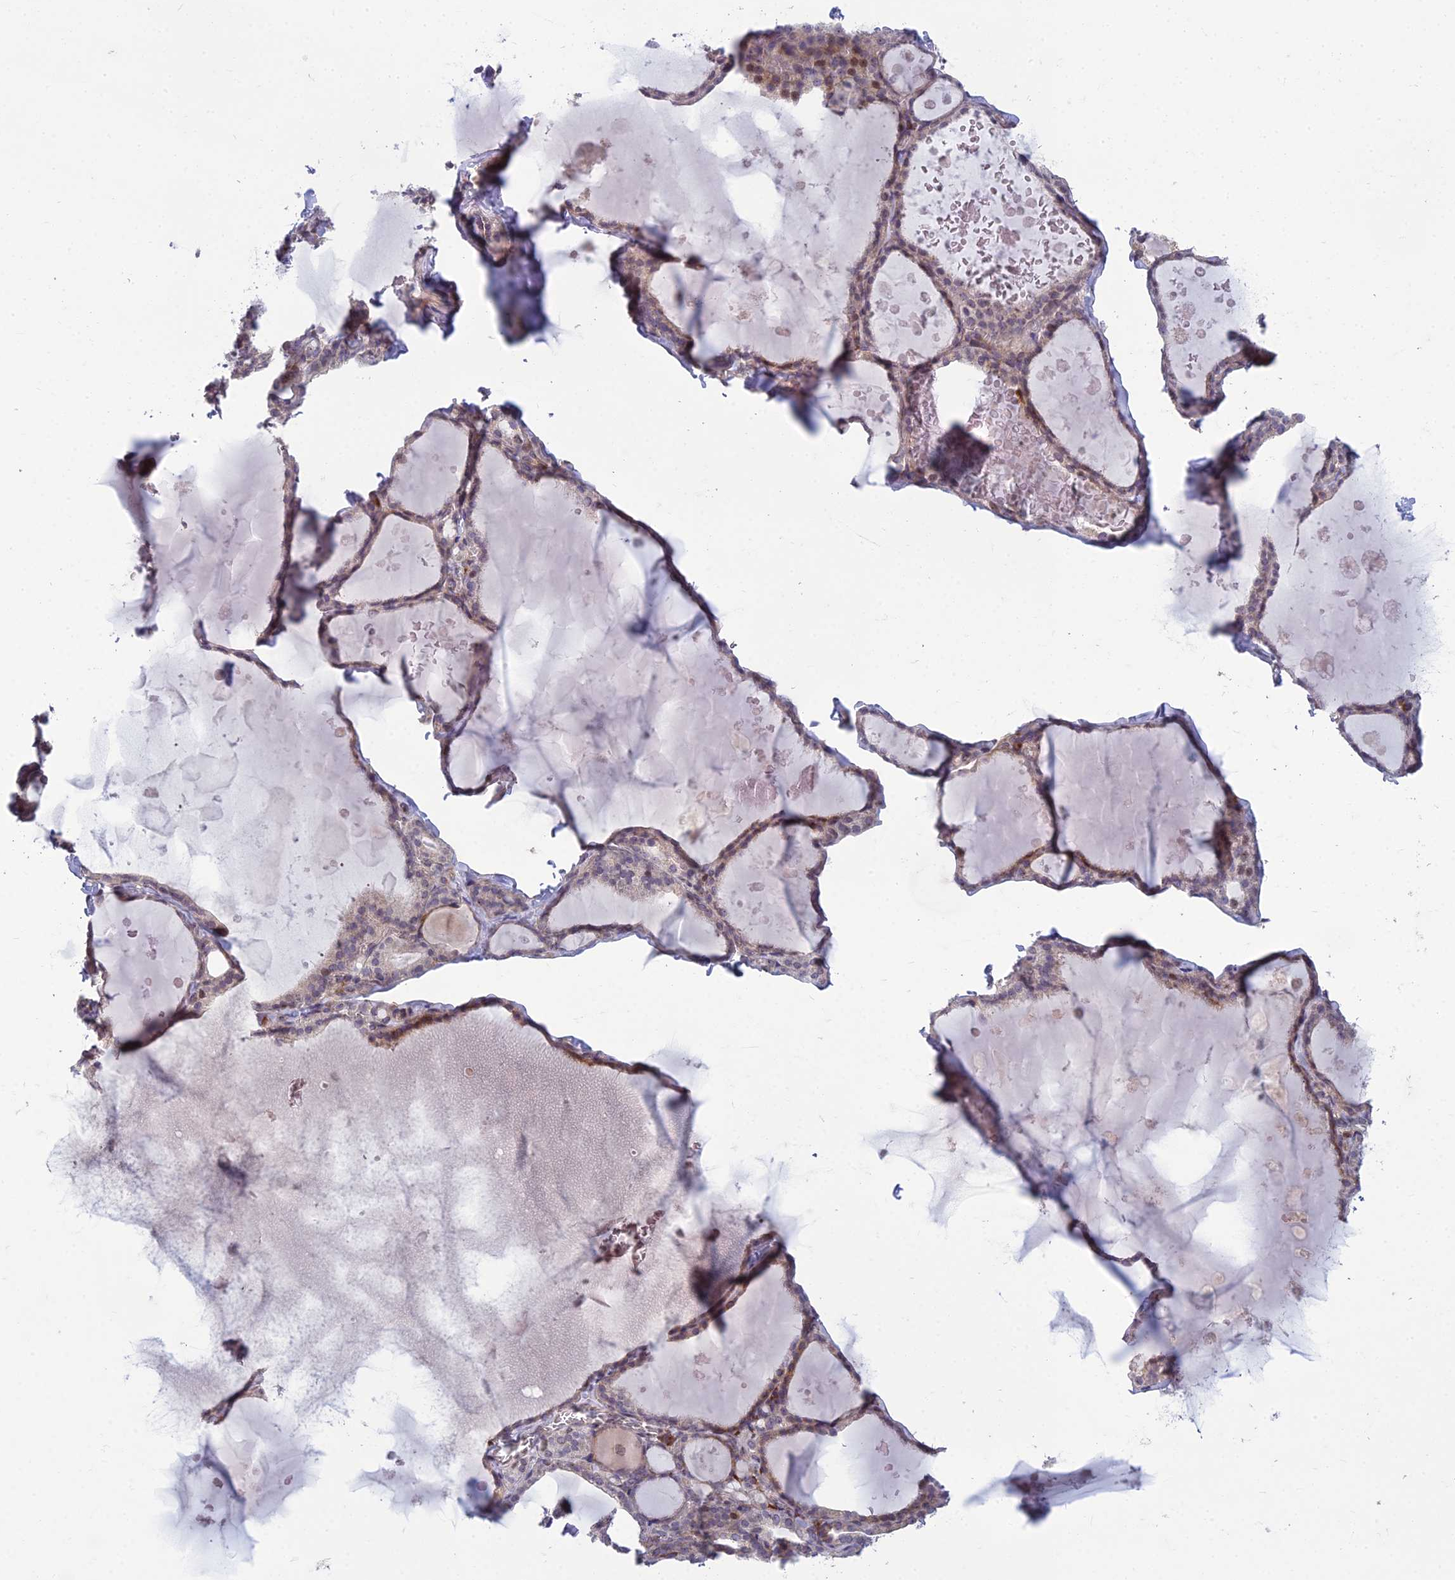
{"staining": {"intensity": "negative", "quantity": "none", "location": "none"}, "tissue": "thyroid gland", "cell_type": "Glandular cells", "image_type": "normal", "snomed": [{"axis": "morphology", "description": "Normal tissue, NOS"}, {"axis": "topography", "description": "Thyroid gland"}], "caption": "Thyroid gland stained for a protein using immunohistochemistry (IHC) displays no positivity glandular cells.", "gene": "DTX2", "patient": {"sex": "male", "age": 56}}